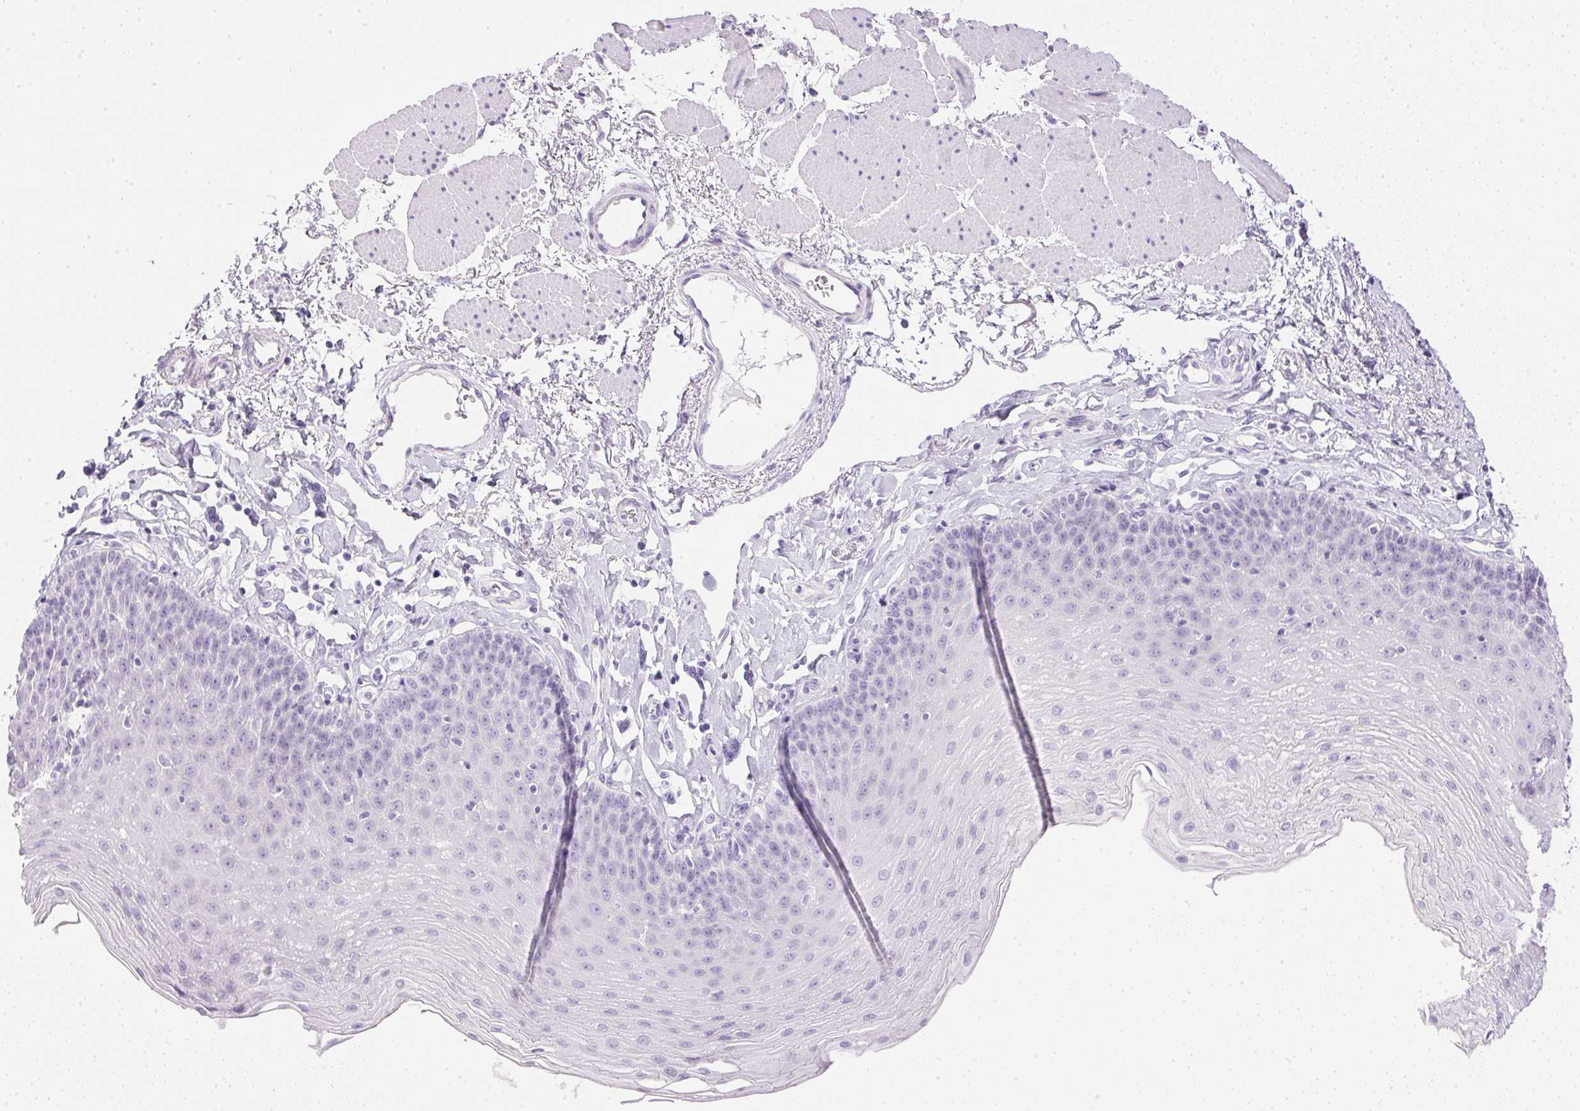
{"staining": {"intensity": "negative", "quantity": "none", "location": "none"}, "tissue": "esophagus", "cell_type": "Squamous epithelial cells", "image_type": "normal", "snomed": [{"axis": "morphology", "description": "Normal tissue, NOS"}, {"axis": "topography", "description": "Esophagus"}], "caption": "DAB immunohistochemical staining of normal esophagus exhibits no significant expression in squamous epithelial cells.", "gene": "CPB1", "patient": {"sex": "female", "age": 81}}